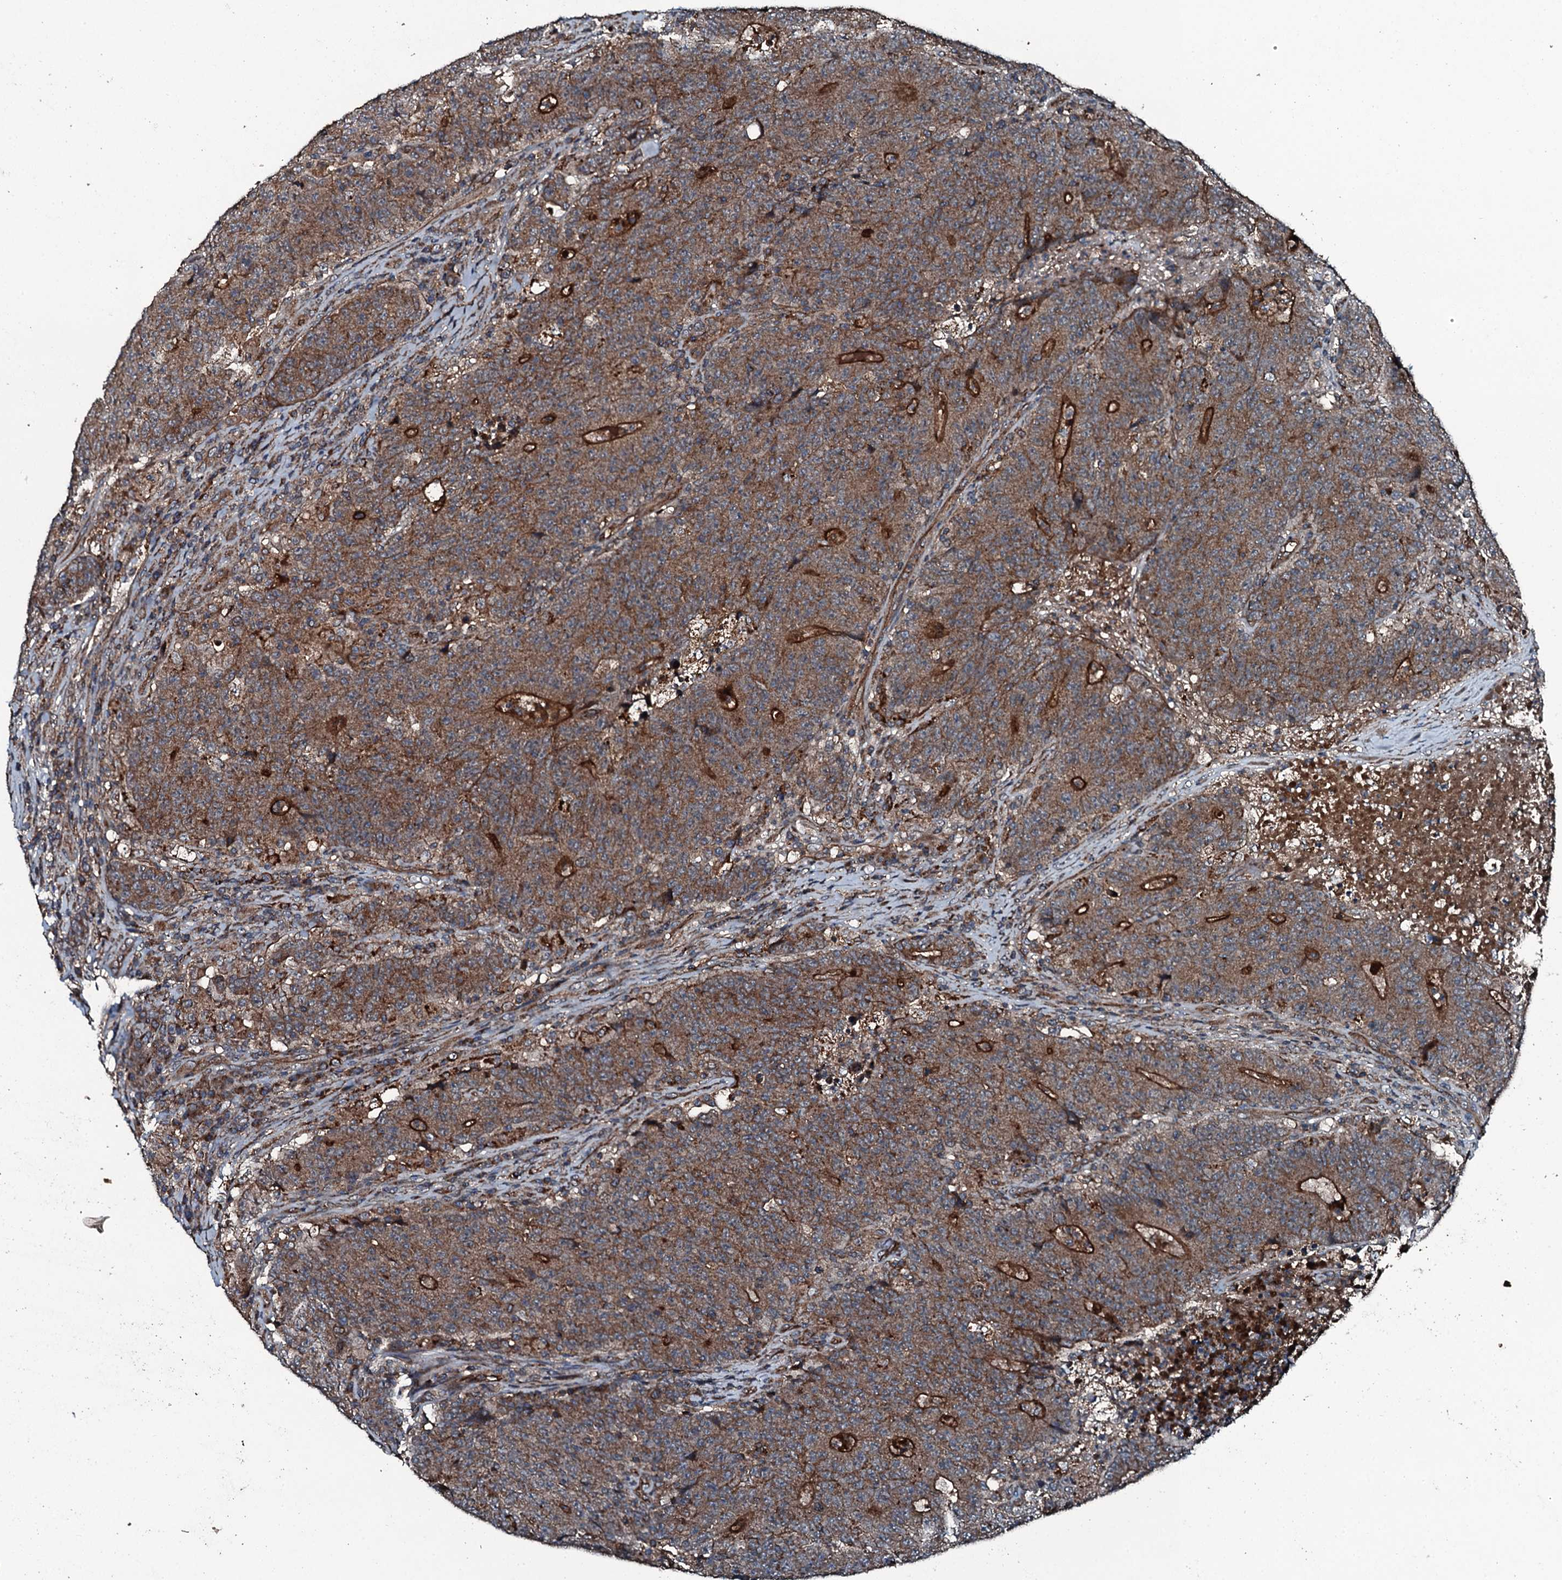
{"staining": {"intensity": "moderate", "quantity": ">75%", "location": "cytoplasmic/membranous"}, "tissue": "colorectal cancer", "cell_type": "Tumor cells", "image_type": "cancer", "snomed": [{"axis": "morphology", "description": "Adenocarcinoma, NOS"}, {"axis": "topography", "description": "Colon"}], "caption": "The histopathology image demonstrates immunohistochemical staining of colorectal adenocarcinoma. There is moderate cytoplasmic/membranous expression is appreciated in approximately >75% of tumor cells. The protein of interest is stained brown, and the nuclei are stained in blue (DAB IHC with brightfield microscopy, high magnification).", "gene": "TRIM7", "patient": {"sex": "female", "age": 75}}